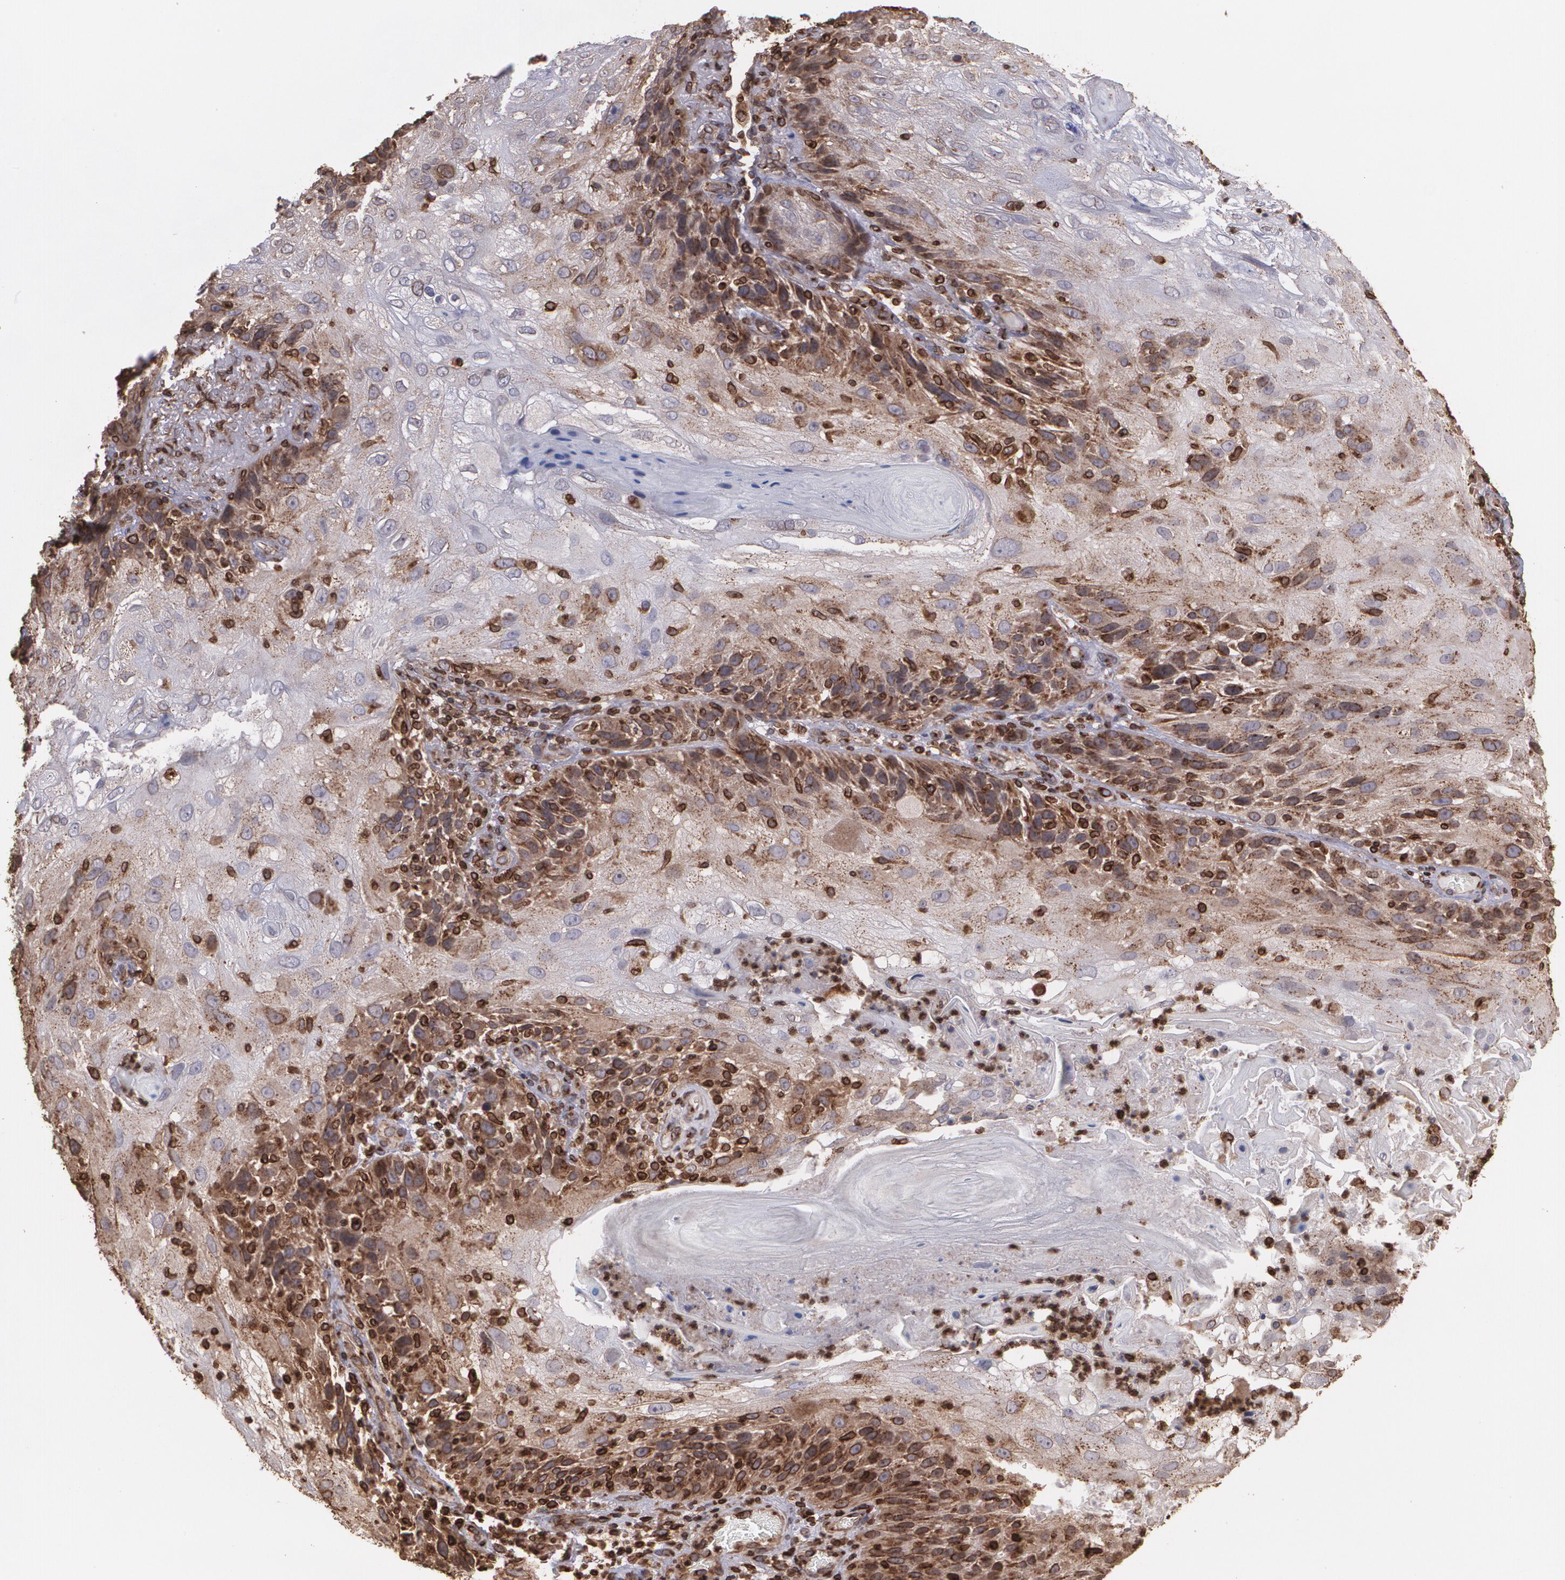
{"staining": {"intensity": "strong", "quantity": "25%-75%", "location": "cytoplasmic/membranous"}, "tissue": "skin cancer", "cell_type": "Tumor cells", "image_type": "cancer", "snomed": [{"axis": "morphology", "description": "Normal tissue, NOS"}, {"axis": "morphology", "description": "Squamous cell carcinoma, NOS"}, {"axis": "topography", "description": "Skin"}], "caption": "Protein expression analysis of human skin cancer (squamous cell carcinoma) reveals strong cytoplasmic/membranous staining in about 25%-75% of tumor cells. (DAB (3,3'-diaminobenzidine) IHC with brightfield microscopy, high magnification).", "gene": "TRIP11", "patient": {"sex": "female", "age": 83}}